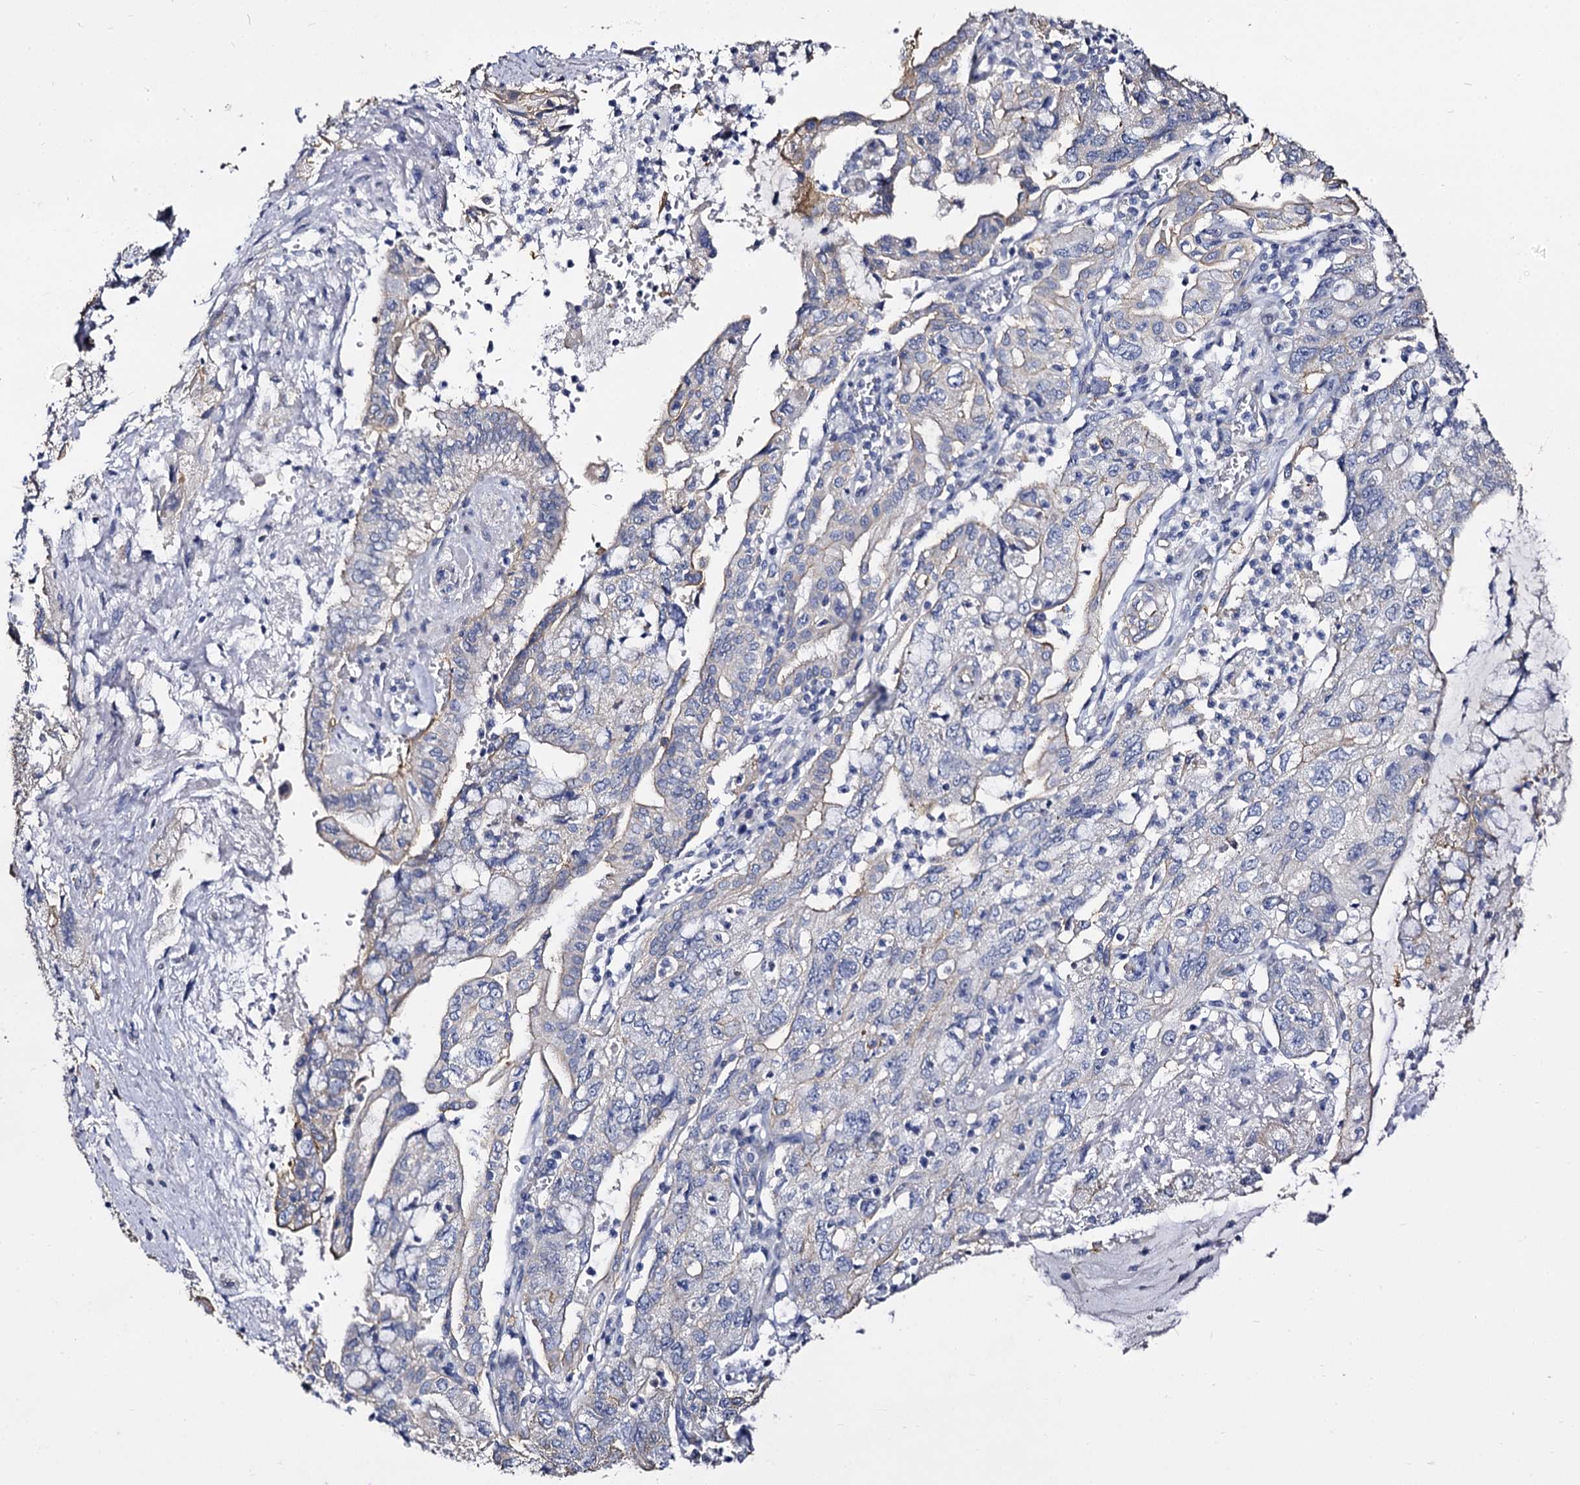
{"staining": {"intensity": "moderate", "quantity": "<25%", "location": "cytoplasmic/membranous"}, "tissue": "pancreatic cancer", "cell_type": "Tumor cells", "image_type": "cancer", "snomed": [{"axis": "morphology", "description": "Adenocarcinoma, NOS"}, {"axis": "topography", "description": "Pancreas"}], "caption": "Human adenocarcinoma (pancreatic) stained for a protein (brown) shows moderate cytoplasmic/membranous positive expression in about <25% of tumor cells.", "gene": "CBFB", "patient": {"sex": "female", "age": 73}}